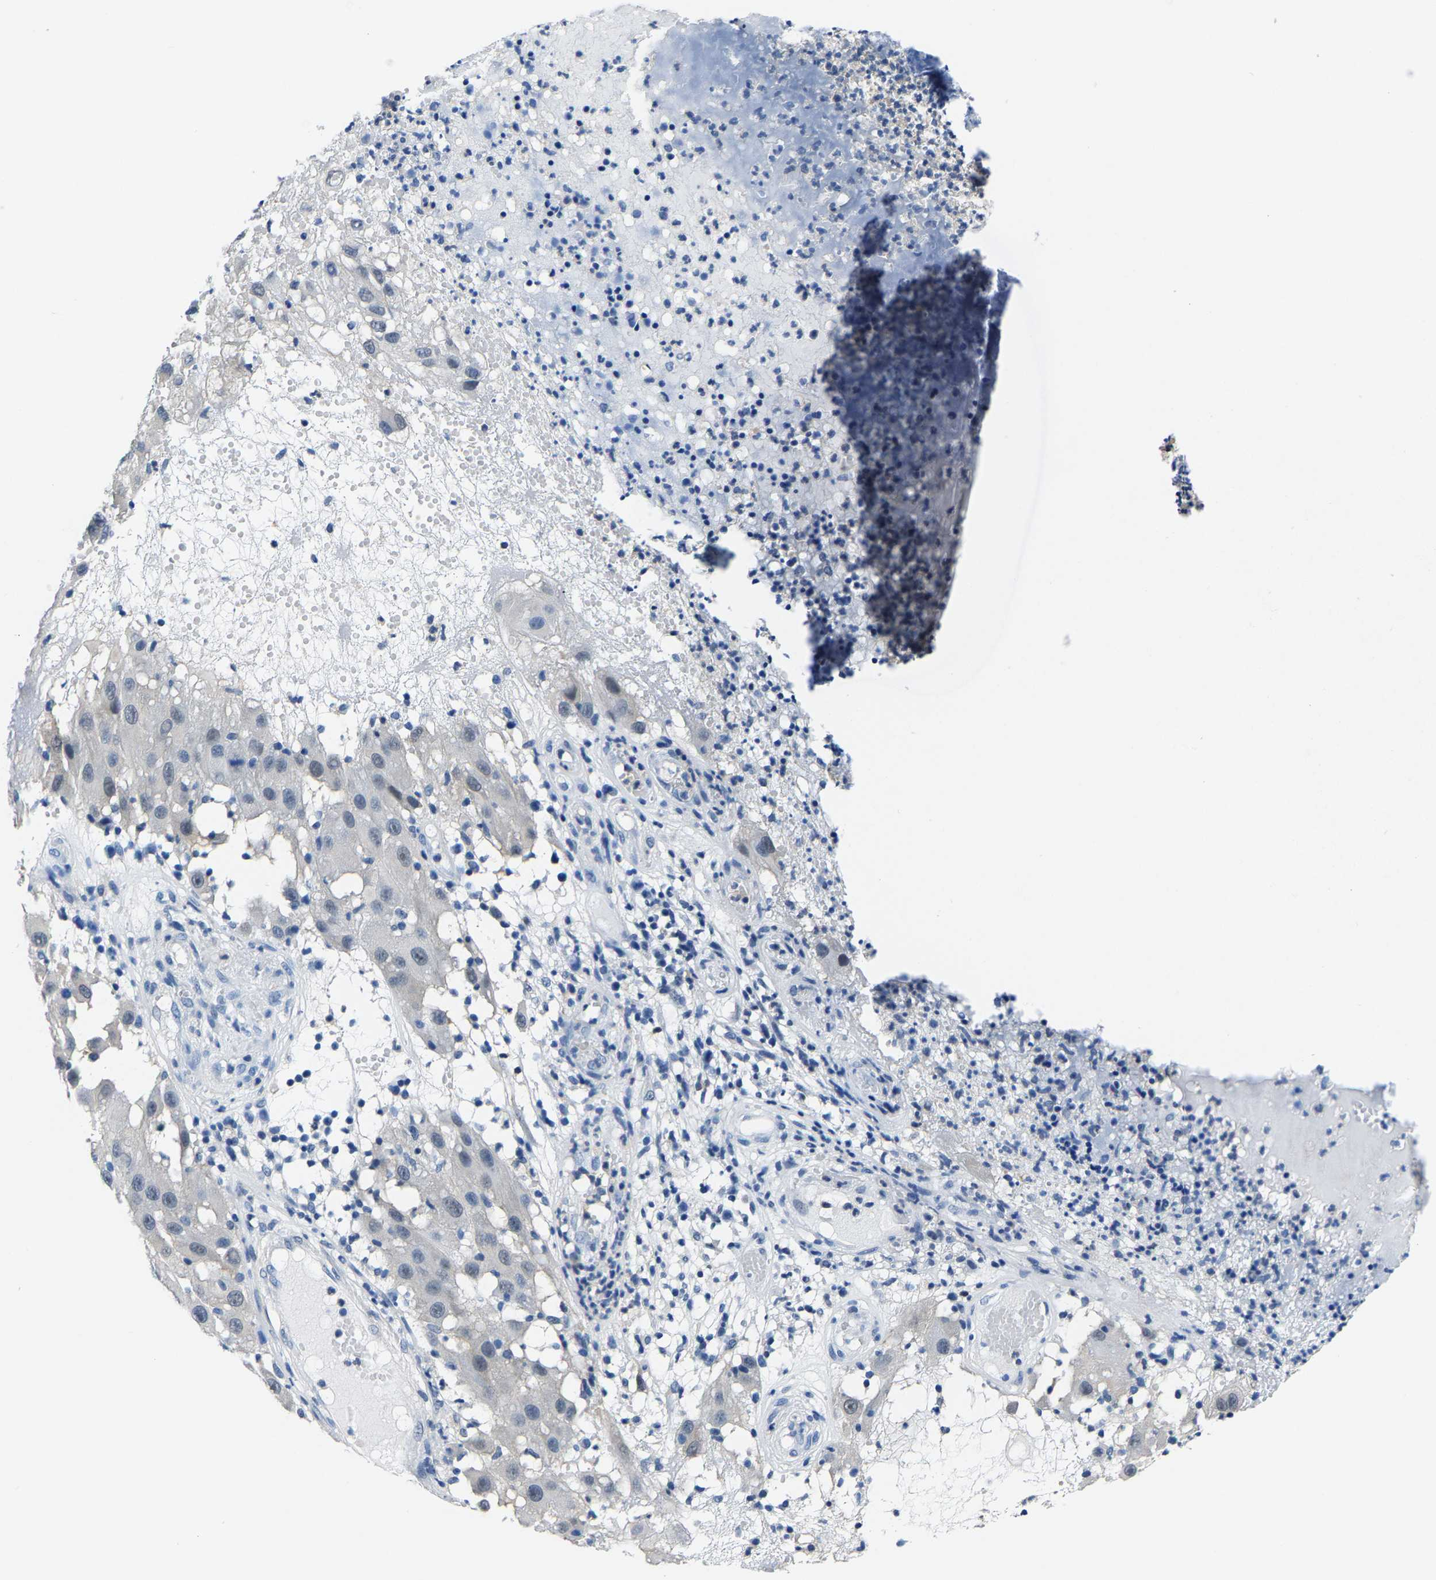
{"staining": {"intensity": "negative", "quantity": "none", "location": "none"}, "tissue": "melanoma", "cell_type": "Tumor cells", "image_type": "cancer", "snomed": [{"axis": "morphology", "description": "Malignant melanoma, NOS"}, {"axis": "topography", "description": "Skin"}], "caption": "Protein analysis of melanoma reveals no significant staining in tumor cells.", "gene": "SSH3", "patient": {"sex": "female", "age": 81}}